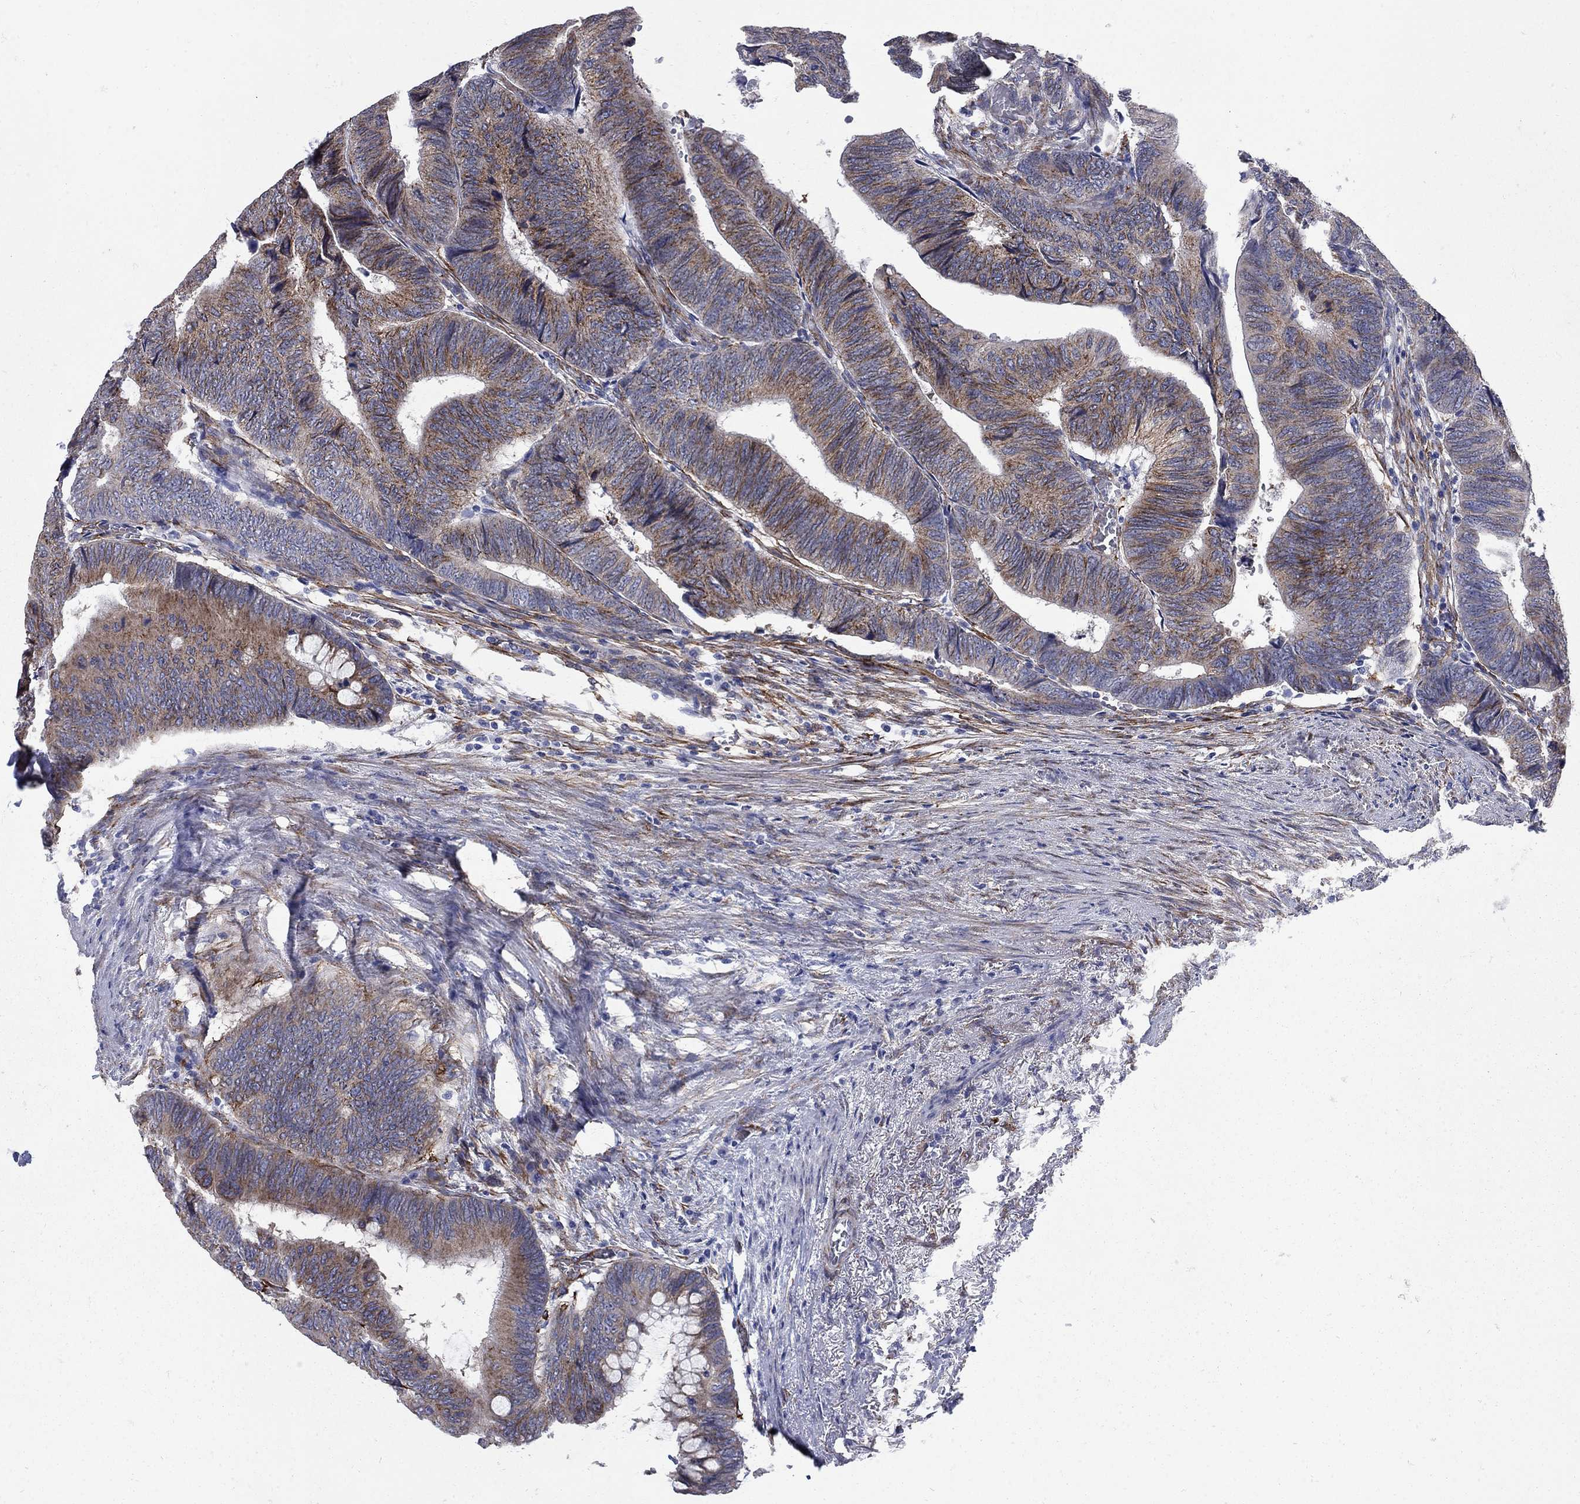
{"staining": {"intensity": "moderate", "quantity": "25%-75%", "location": "cytoplasmic/membranous"}, "tissue": "colorectal cancer", "cell_type": "Tumor cells", "image_type": "cancer", "snomed": [{"axis": "morphology", "description": "Normal tissue, NOS"}, {"axis": "morphology", "description": "Adenocarcinoma, NOS"}, {"axis": "topography", "description": "Rectum"}, {"axis": "topography", "description": "Peripheral nerve tissue"}], "caption": "This is an image of IHC staining of colorectal cancer, which shows moderate staining in the cytoplasmic/membranous of tumor cells.", "gene": "SEPTIN8", "patient": {"sex": "male", "age": 92}}